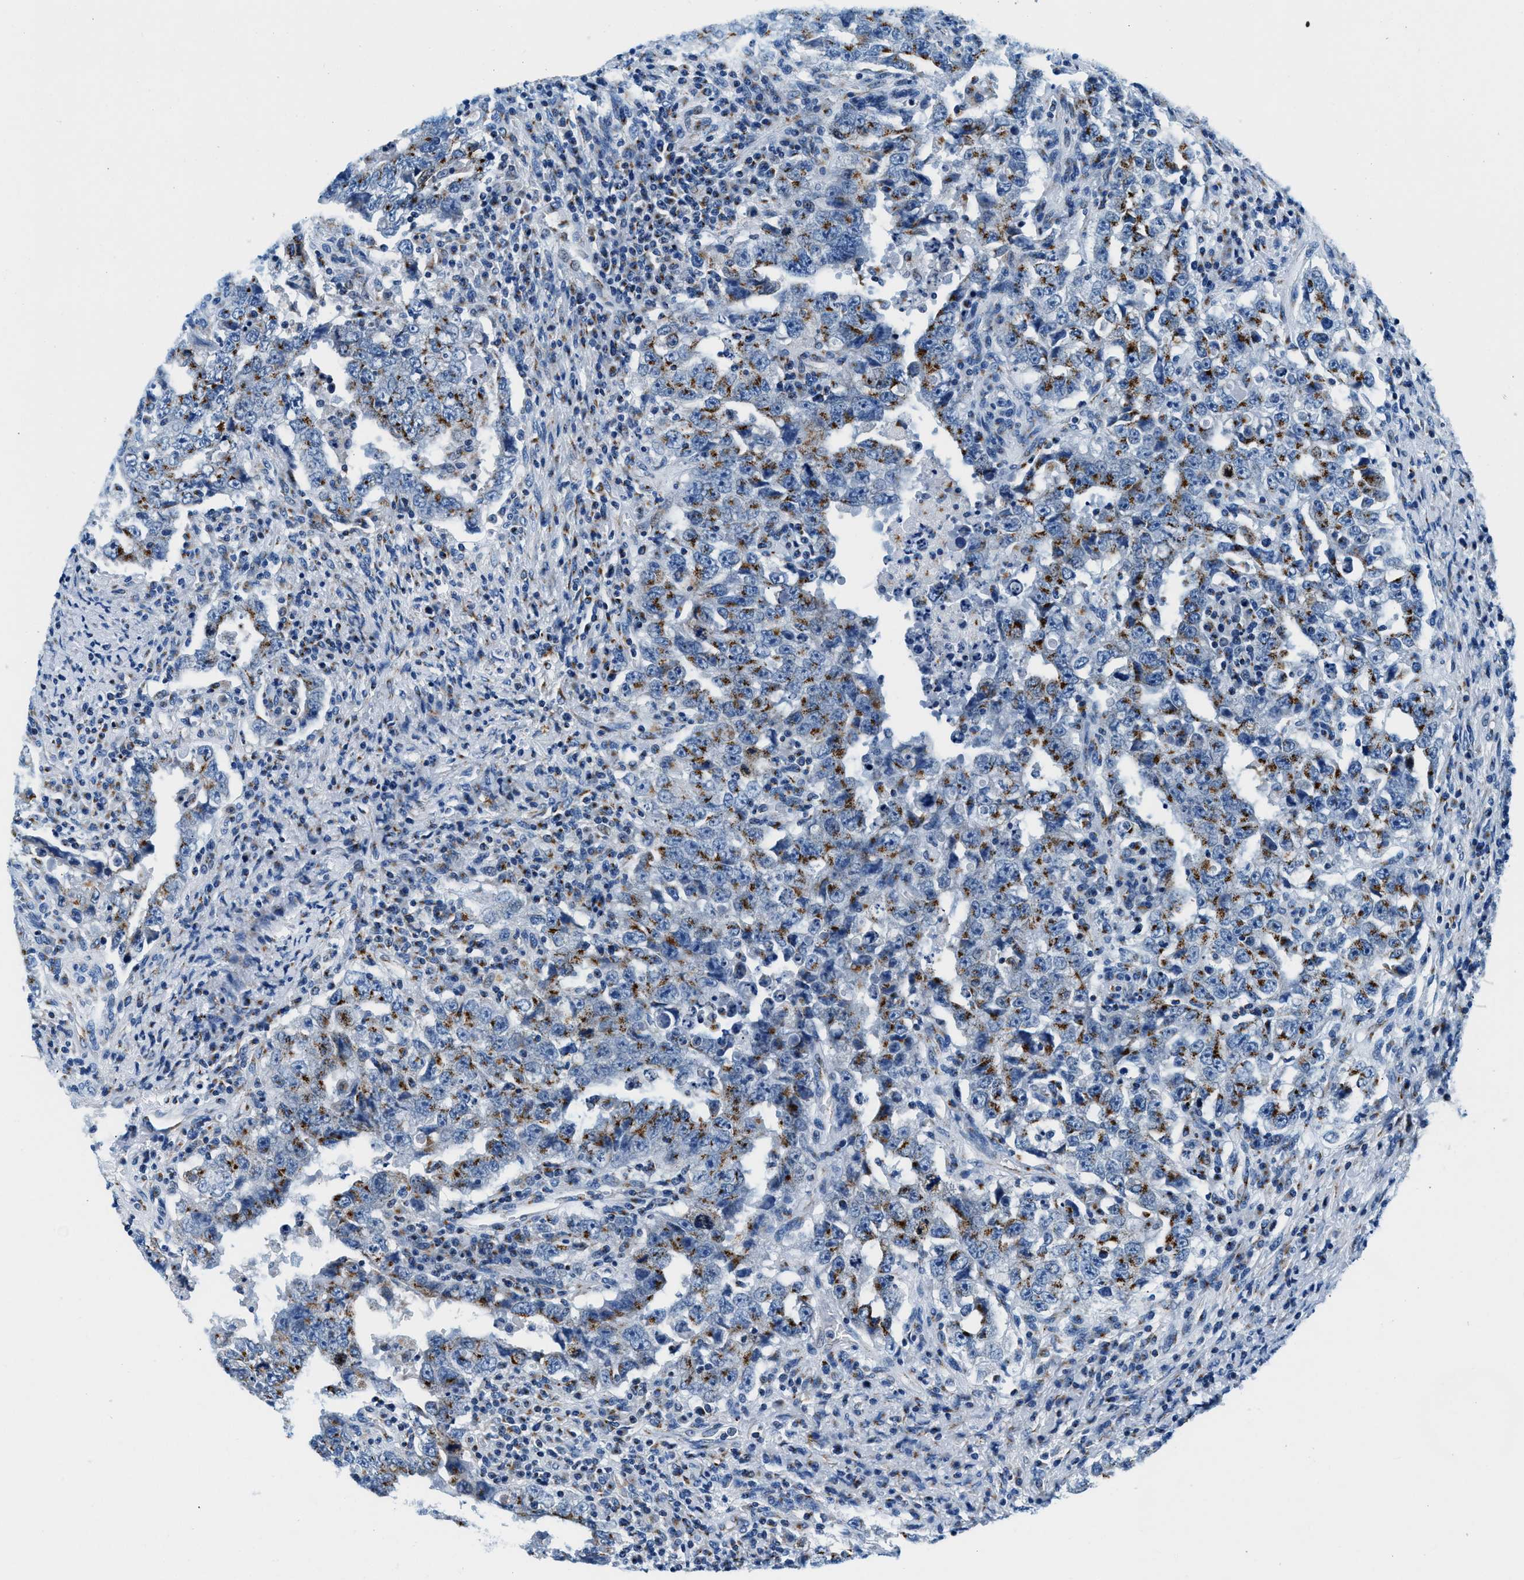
{"staining": {"intensity": "moderate", "quantity": ">75%", "location": "cytoplasmic/membranous"}, "tissue": "testis cancer", "cell_type": "Tumor cells", "image_type": "cancer", "snomed": [{"axis": "morphology", "description": "Carcinoma, Embryonal, NOS"}, {"axis": "topography", "description": "Testis"}], "caption": "DAB immunohistochemical staining of human testis embryonal carcinoma displays moderate cytoplasmic/membranous protein staining in about >75% of tumor cells. (DAB (3,3'-diaminobenzidine) = brown stain, brightfield microscopy at high magnification).", "gene": "VPS53", "patient": {"sex": "male", "age": 26}}